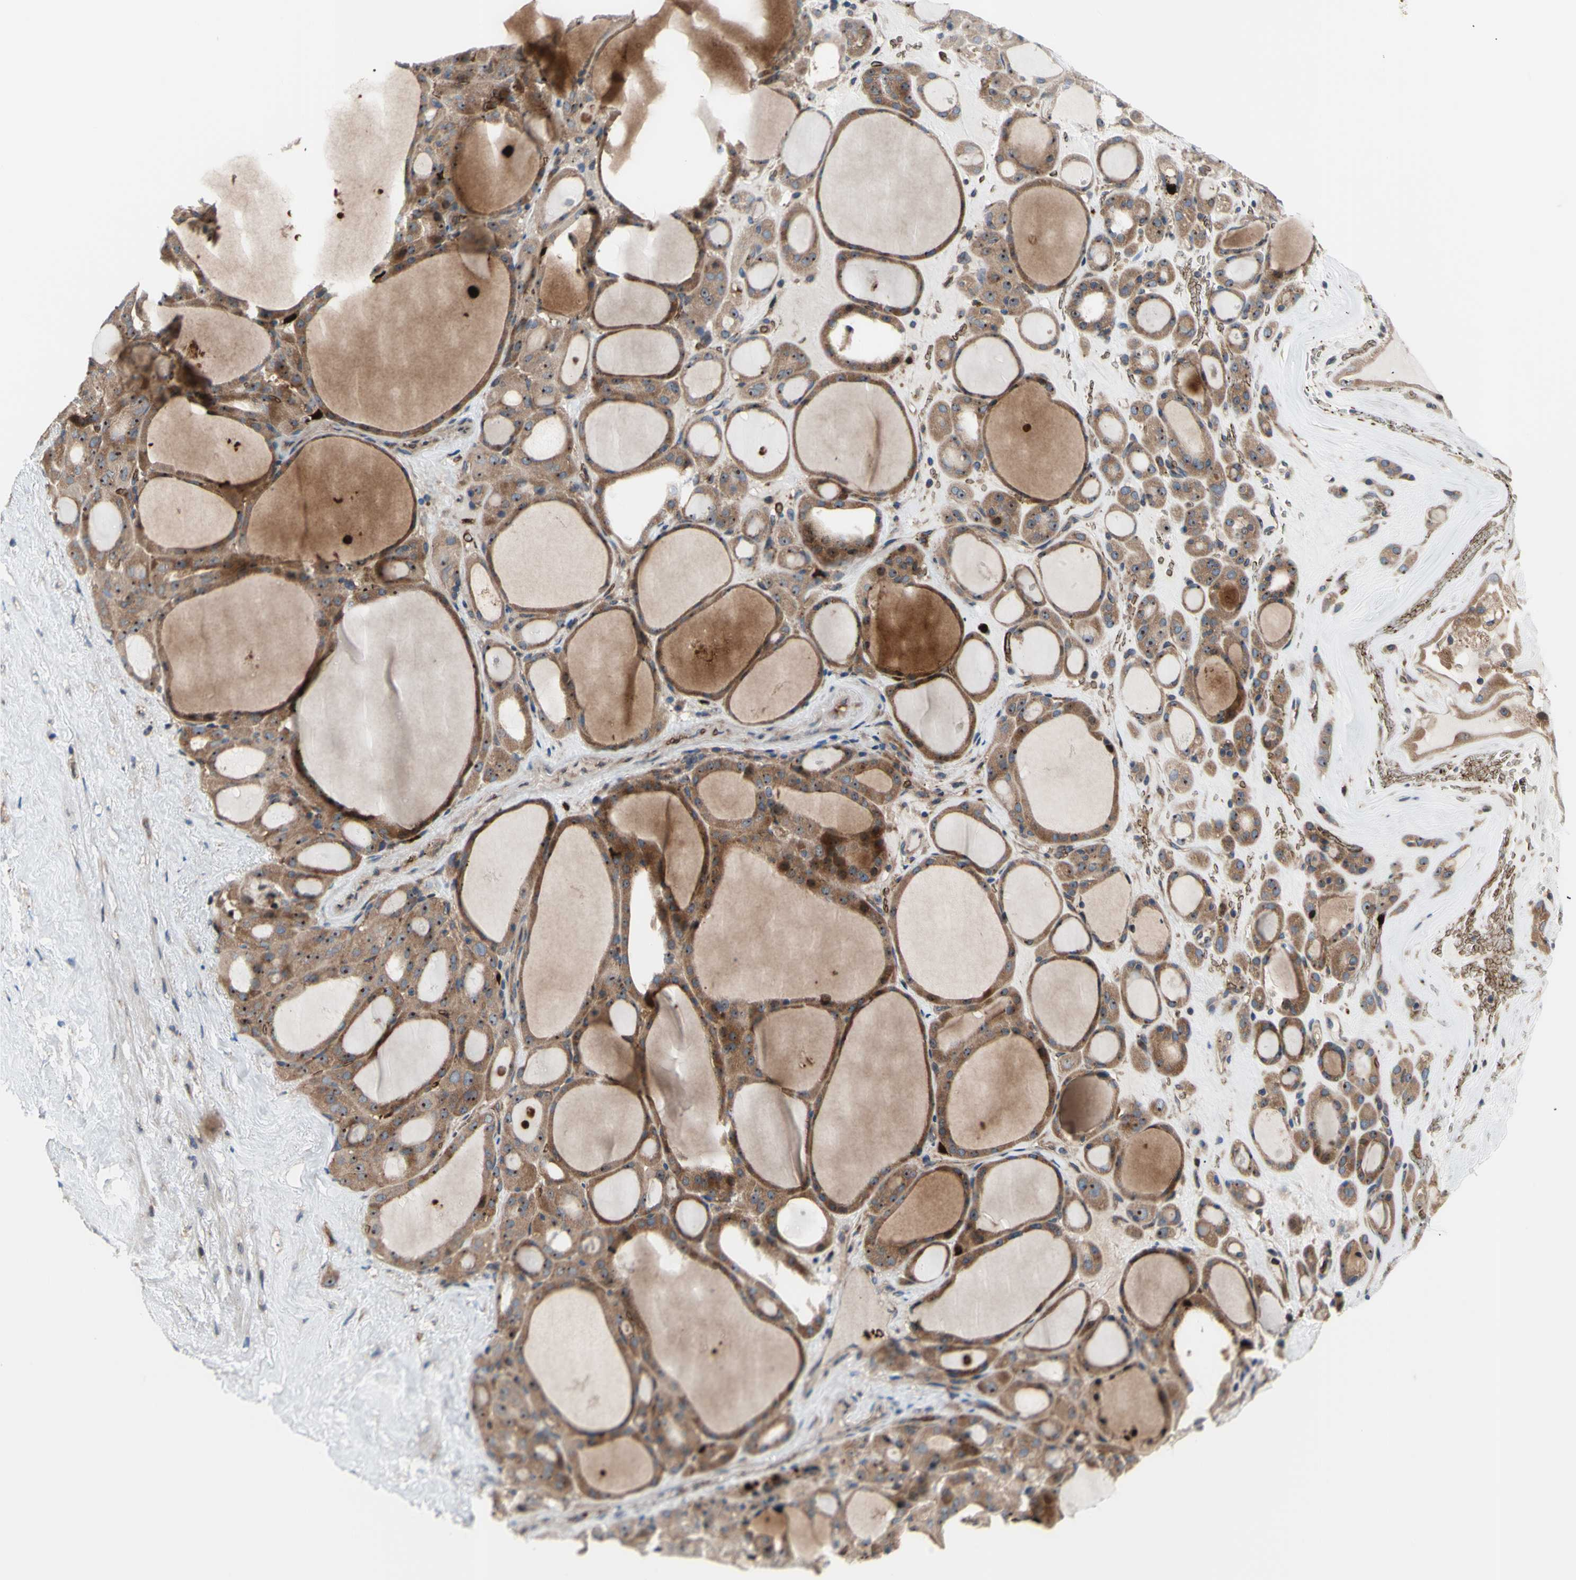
{"staining": {"intensity": "moderate", "quantity": ">75%", "location": "cytoplasmic/membranous,nuclear"}, "tissue": "thyroid gland", "cell_type": "Glandular cells", "image_type": "normal", "snomed": [{"axis": "morphology", "description": "Normal tissue, NOS"}, {"axis": "morphology", "description": "Carcinoma, NOS"}, {"axis": "topography", "description": "Thyroid gland"}], "caption": "Thyroid gland stained for a protein (brown) demonstrates moderate cytoplasmic/membranous,nuclear positive expression in approximately >75% of glandular cells.", "gene": "USP9X", "patient": {"sex": "female", "age": 86}}